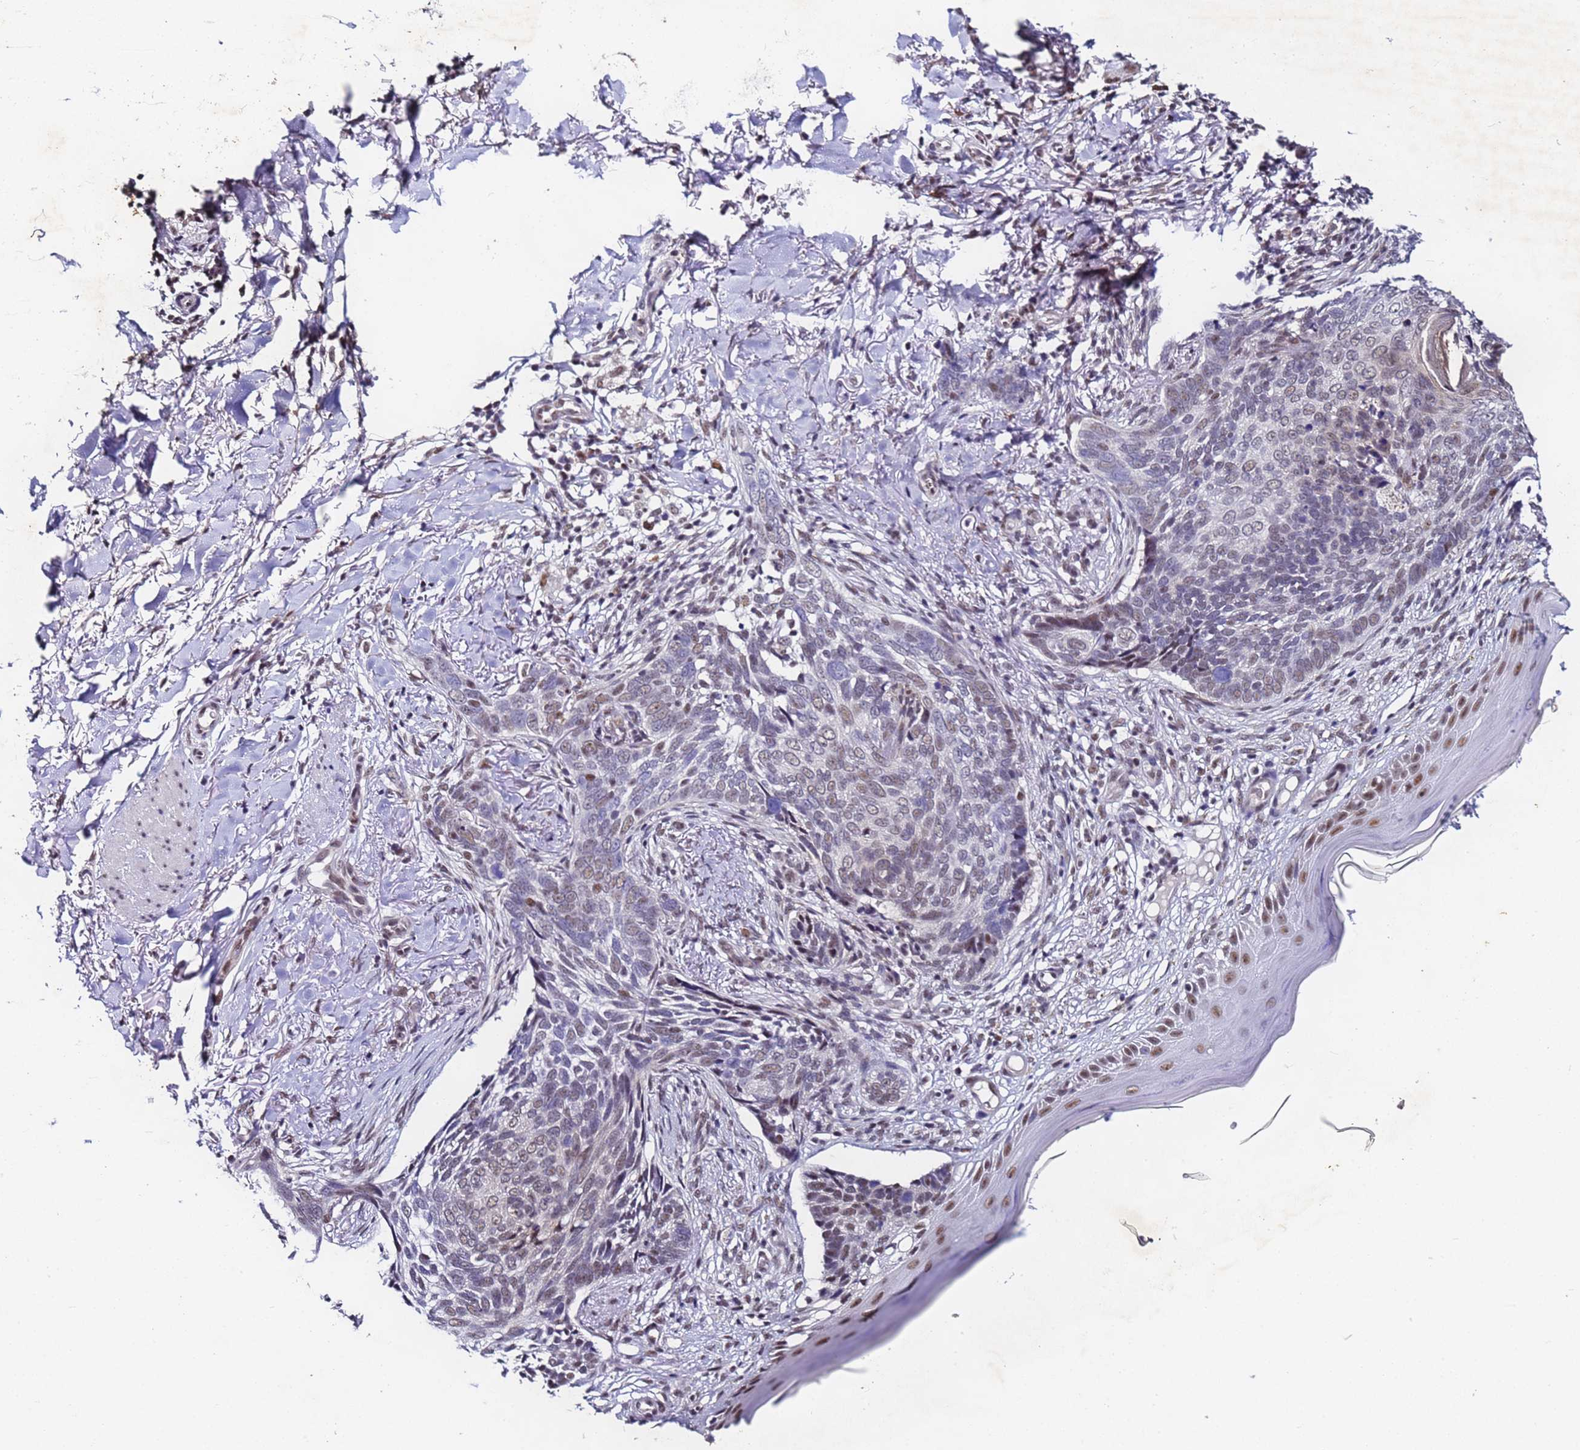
{"staining": {"intensity": "weak", "quantity": "25%-75%", "location": "nuclear"}, "tissue": "skin cancer", "cell_type": "Tumor cells", "image_type": "cancer", "snomed": [{"axis": "morphology", "description": "Normal tissue, NOS"}, {"axis": "morphology", "description": "Basal cell carcinoma"}, {"axis": "topography", "description": "Skin"}], "caption": "IHC staining of skin cancer, which shows low levels of weak nuclear staining in about 25%-75% of tumor cells indicating weak nuclear protein expression. The staining was performed using DAB (3,3'-diaminobenzidine) (brown) for protein detection and nuclei were counterstained in hematoxylin (blue).", "gene": "FNBP4", "patient": {"sex": "female", "age": 67}}